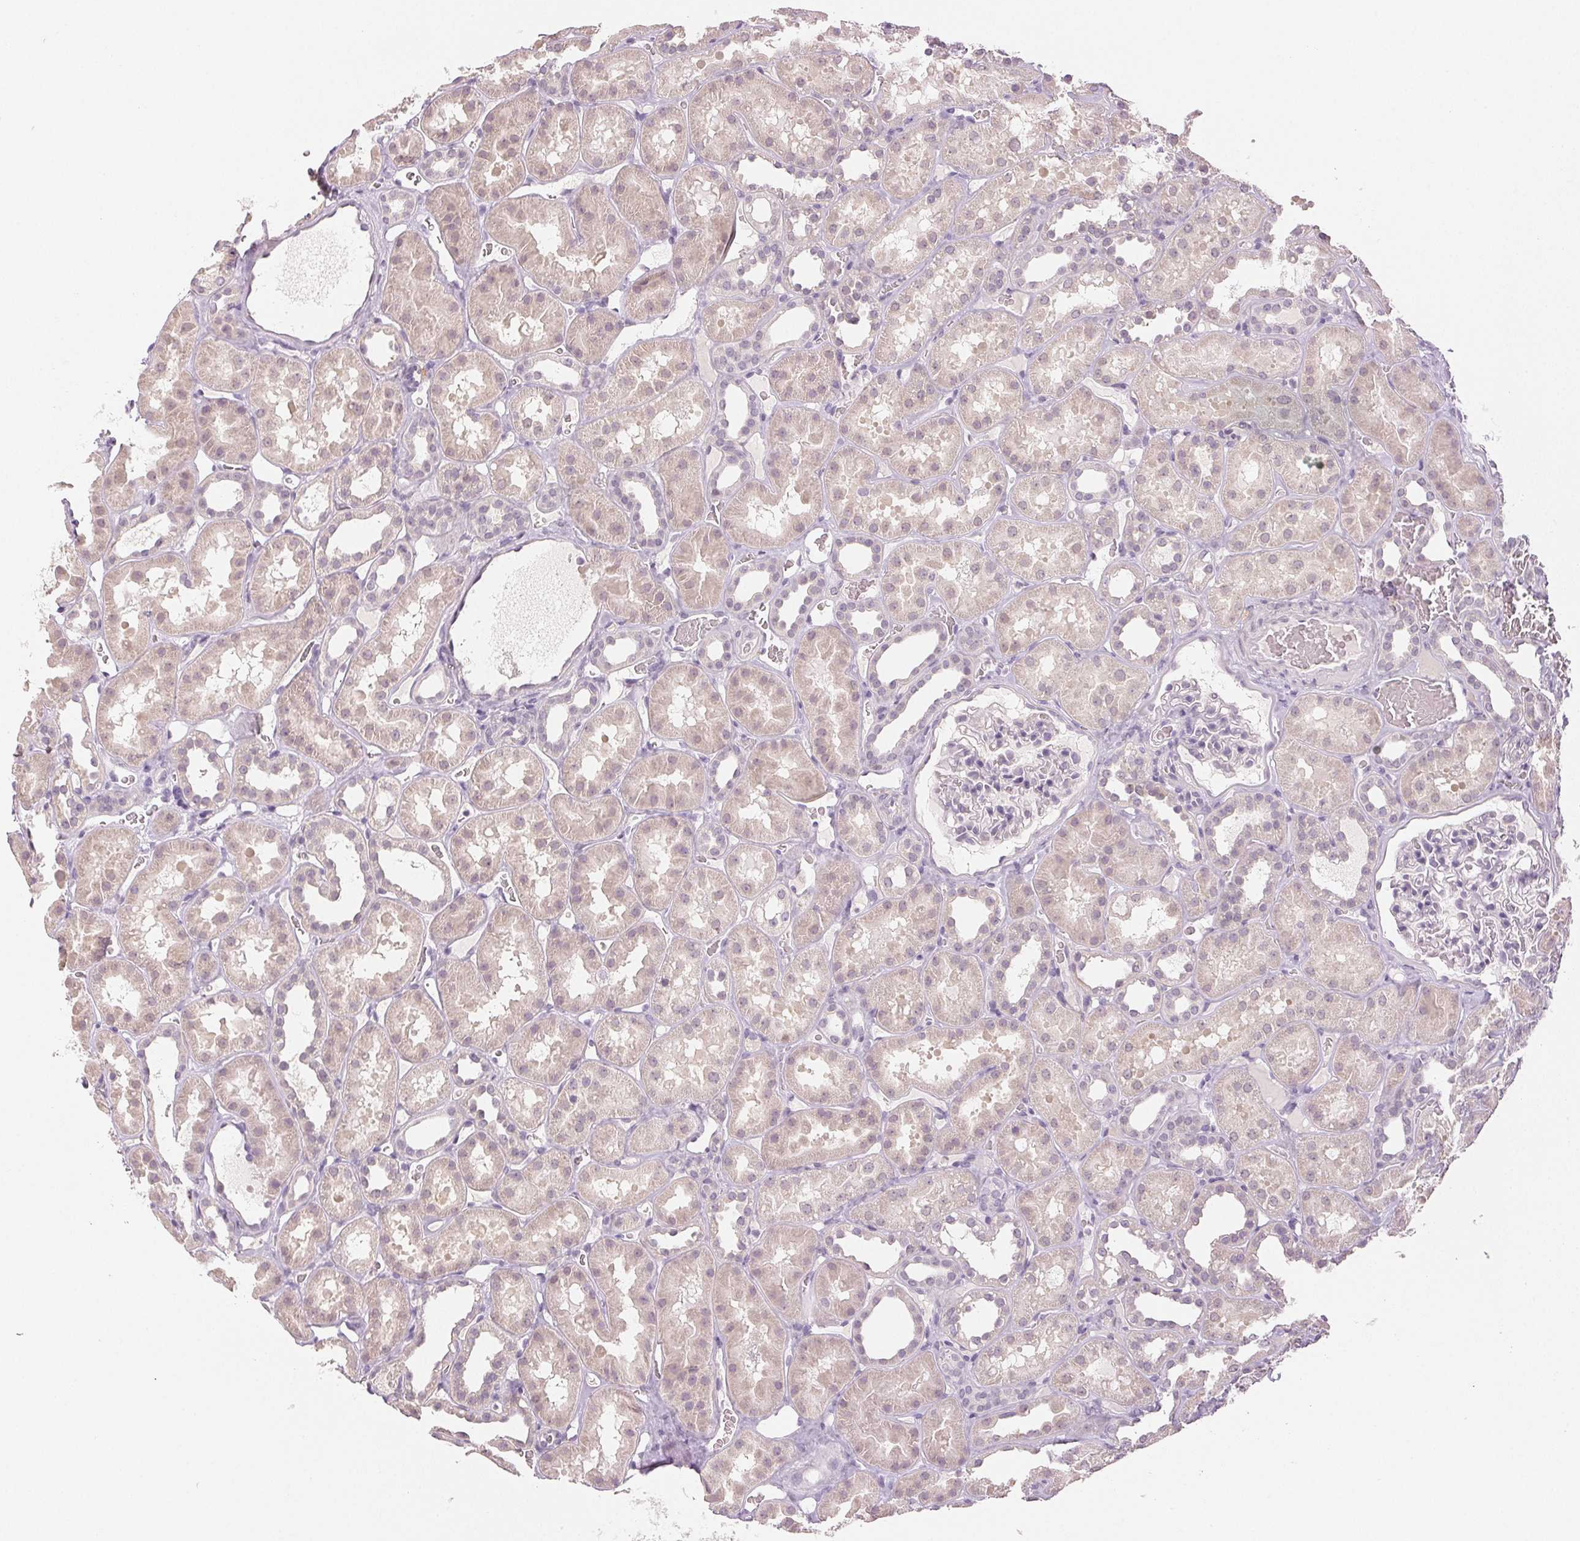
{"staining": {"intensity": "negative", "quantity": "none", "location": "none"}, "tissue": "kidney", "cell_type": "Cells in glomeruli", "image_type": "normal", "snomed": [{"axis": "morphology", "description": "Normal tissue, NOS"}, {"axis": "topography", "description": "Kidney"}], "caption": "IHC histopathology image of benign human kidney stained for a protein (brown), which displays no positivity in cells in glomeruli. (Stains: DAB (3,3'-diaminobenzidine) IHC with hematoxylin counter stain, Microscopy: brightfield microscopy at high magnification).", "gene": "MAP1LC3A", "patient": {"sex": "female", "age": 41}}